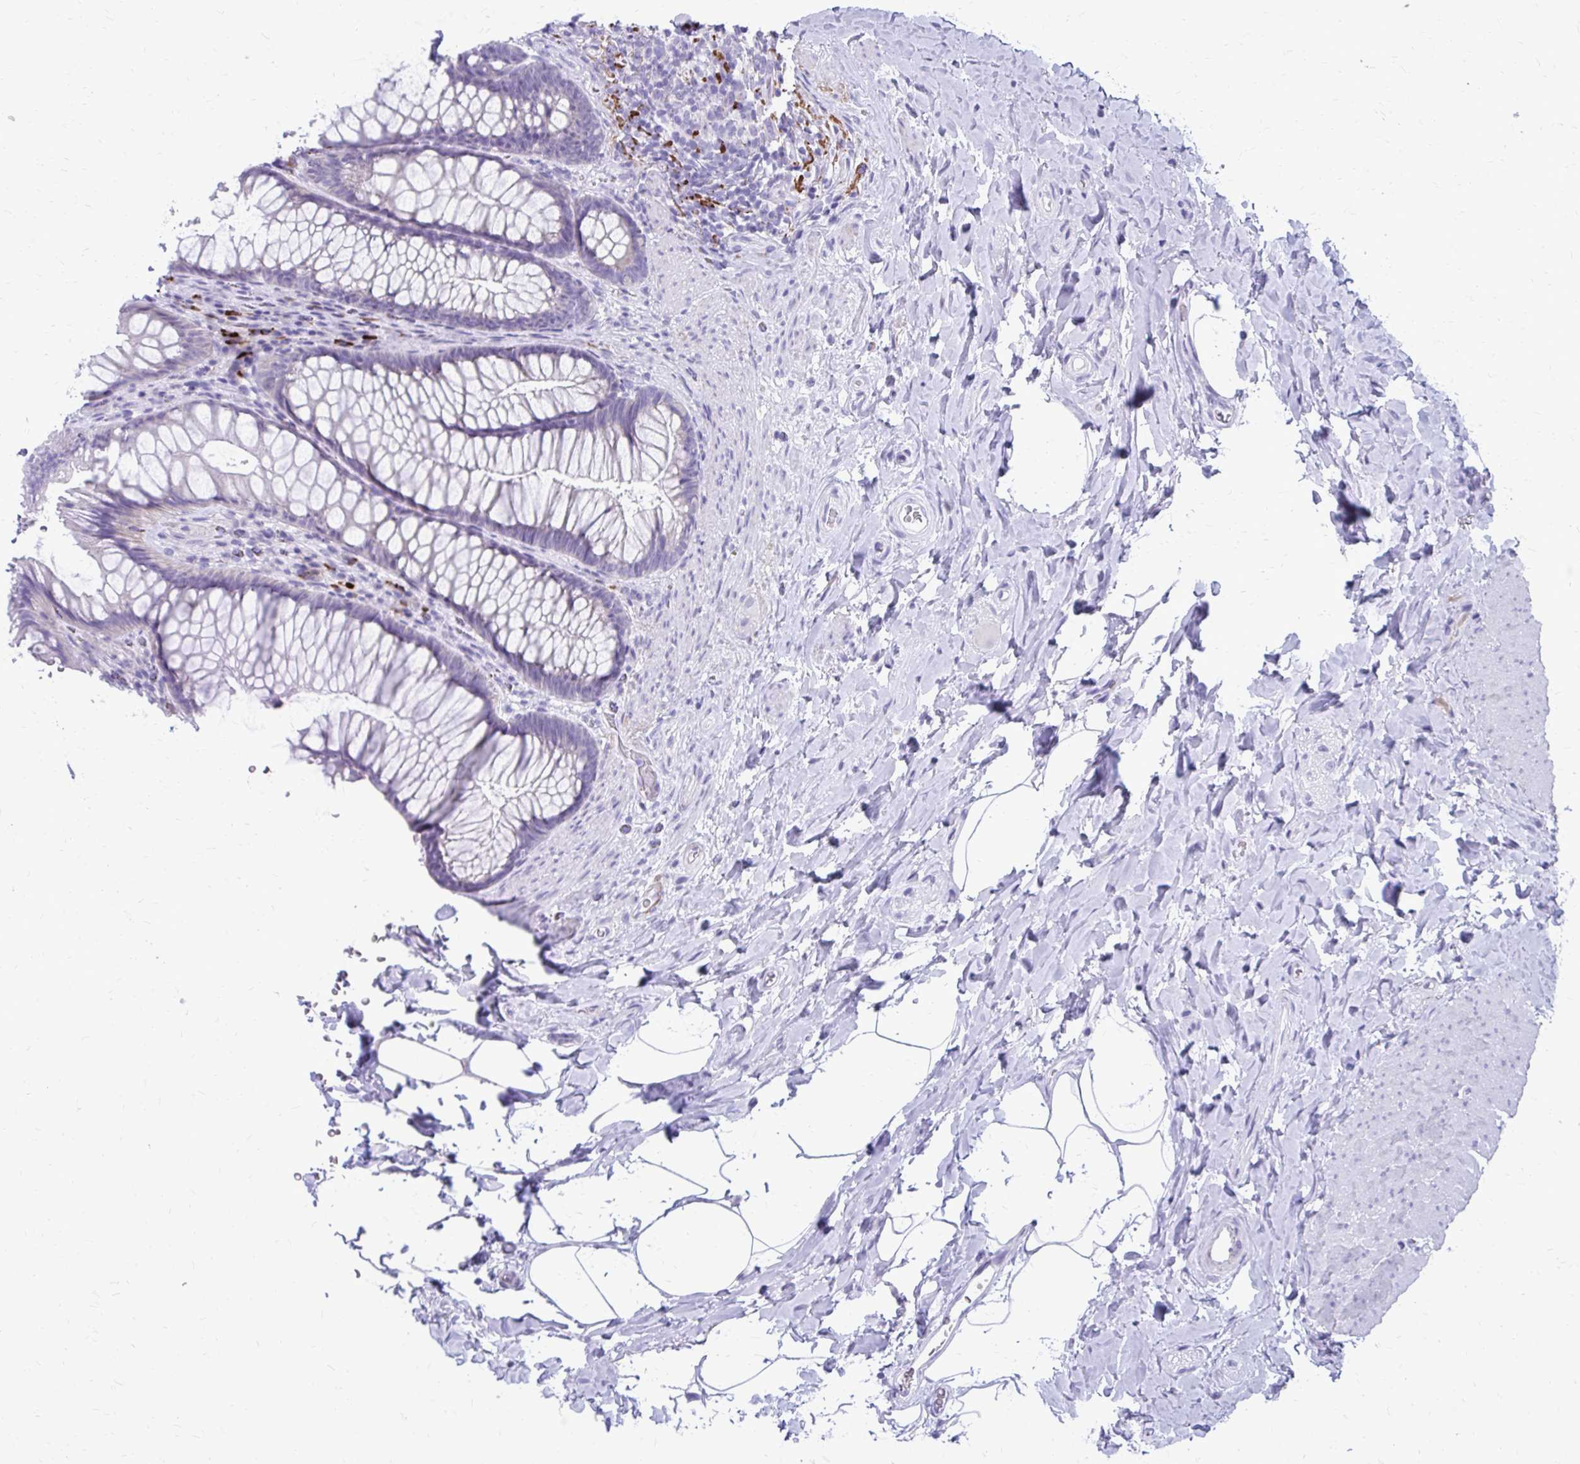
{"staining": {"intensity": "negative", "quantity": "none", "location": "none"}, "tissue": "rectum", "cell_type": "Glandular cells", "image_type": "normal", "snomed": [{"axis": "morphology", "description": "Normal tissue, NOS"}, {"axis": "topography", "description": "Rectum"}], "caption": "Glandular cells are negative for brown protein staining in normal rectum. (Brightfield microscopy of DAB (3,3'-diaminobenzidine) immunohistochemistry at high magnification).", "gene": "SATL1", "patient": {"sex": "male", "age": 53}}